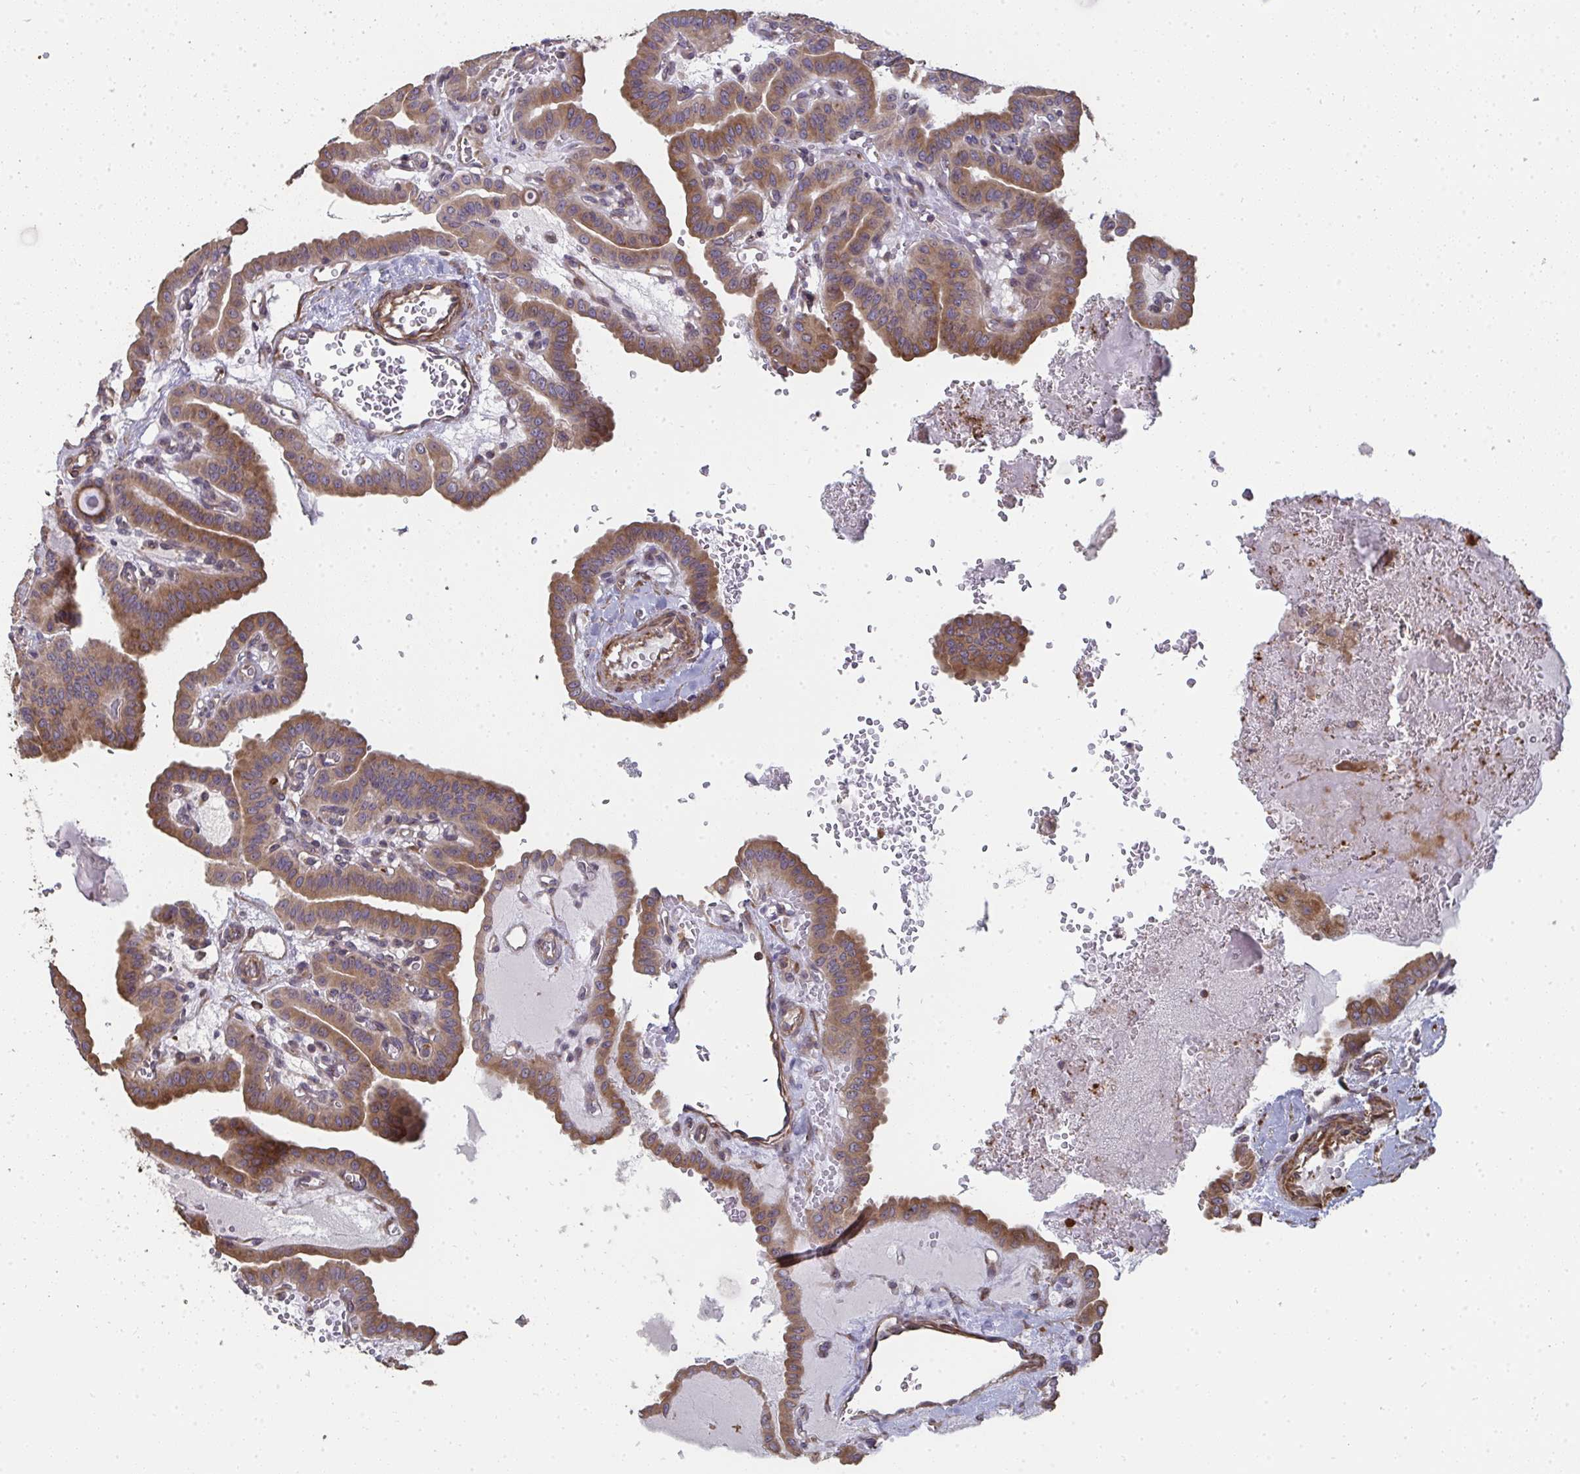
{"staining": {"intensity": "moderate", "quantity": ">75%", "location": "cytoplasmic/membranous"}, "tissue": "thyroid cancer", "cell_type": "Tumor cells", "image_type": "cancer", "snomed": [{"axis": "morphology", "description": "Papillary adenocarcinoma, NOS"}, {"axis": "topography", "description": "Thyroid gland"}], "caption": "Protein analysis of thyroid papillary adenocarcinoma tissue displays moderate cytoplasmic/membranous positivity in approximately >75% of tumor cells.", "gene": "ZFYVE28", "patient": {"sex": "male", "age": 87}}